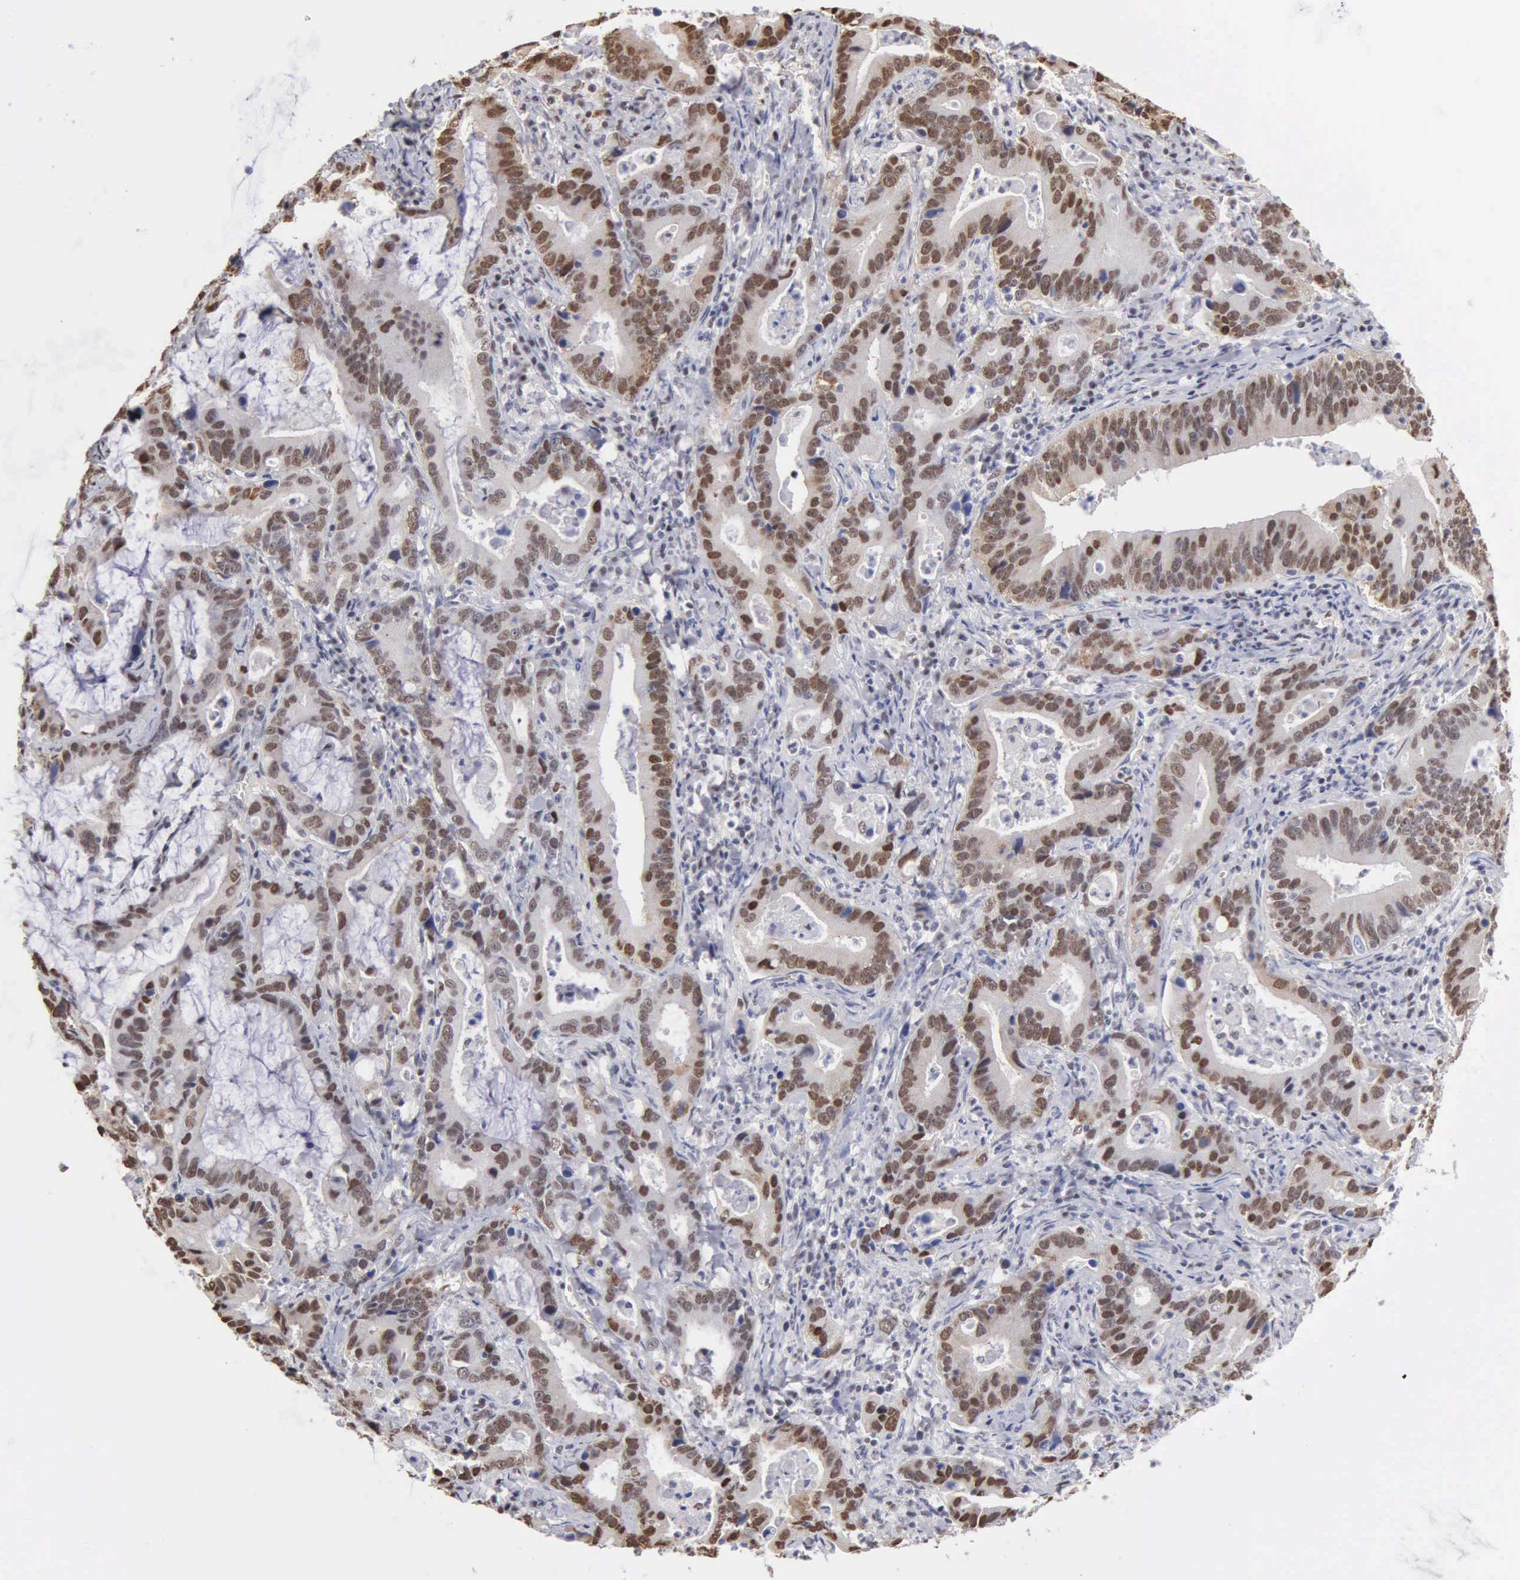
{"staining": {"intensity": "moderate", "quantity": ">75%", "location": "nuclear"}, "tissue": "stomach cancer", "cell_type": "Tumor cells", "image_type": "cancer", "snomed": [{"axis": "morphology", "description": "Adenocarcinoma, NOS"}, {"axis": "topography", "description": "Stomach, upper"}], "caption": "Stomach cancer (adenocarcinoma) stained with immunohistochemistry shows moderate nuclear staining in about >75% of tumor cells.", "gene": "CCNG1", "patient": {"sex": "male", "age": 63}}